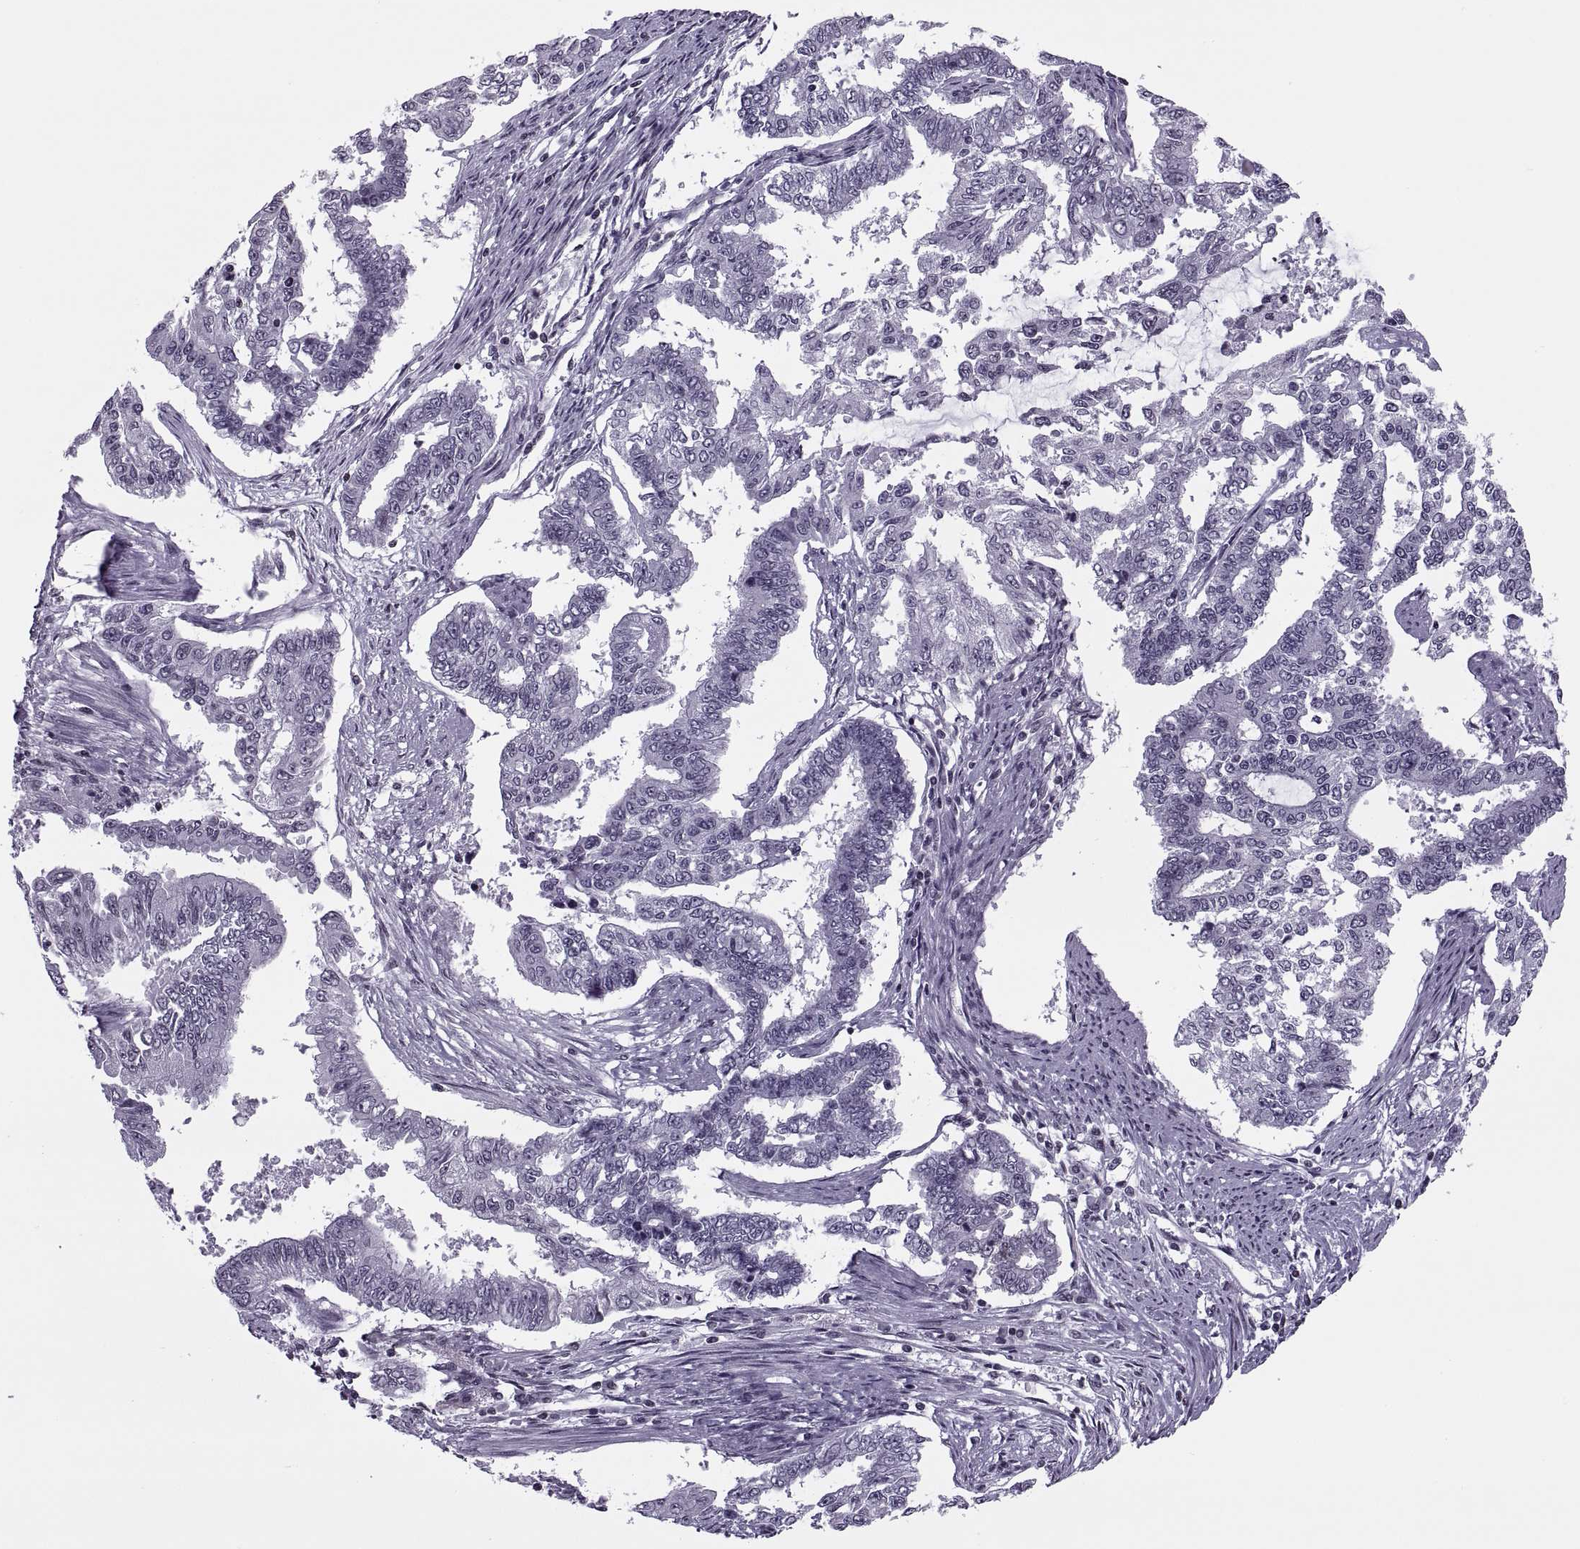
{"staining": {"intensity": "negative", "quantity": "none", "location": "none"}, "tissue": "endometrial cancer", "cell_type": "Tumor cells", "image_type": "cancer", "snomed": [{"axis": "morphology", "description": "Adenocarcinoma, NOS"}, {"axis": "topography", "description": "Uterus"}], "caption": "Human endometrial cancer stained for a protein using immunohistochemistry (IHC) displays no expression in tumor cells.", "gene": "H1-8", "patient": {"sex": "female", "age": 59}}